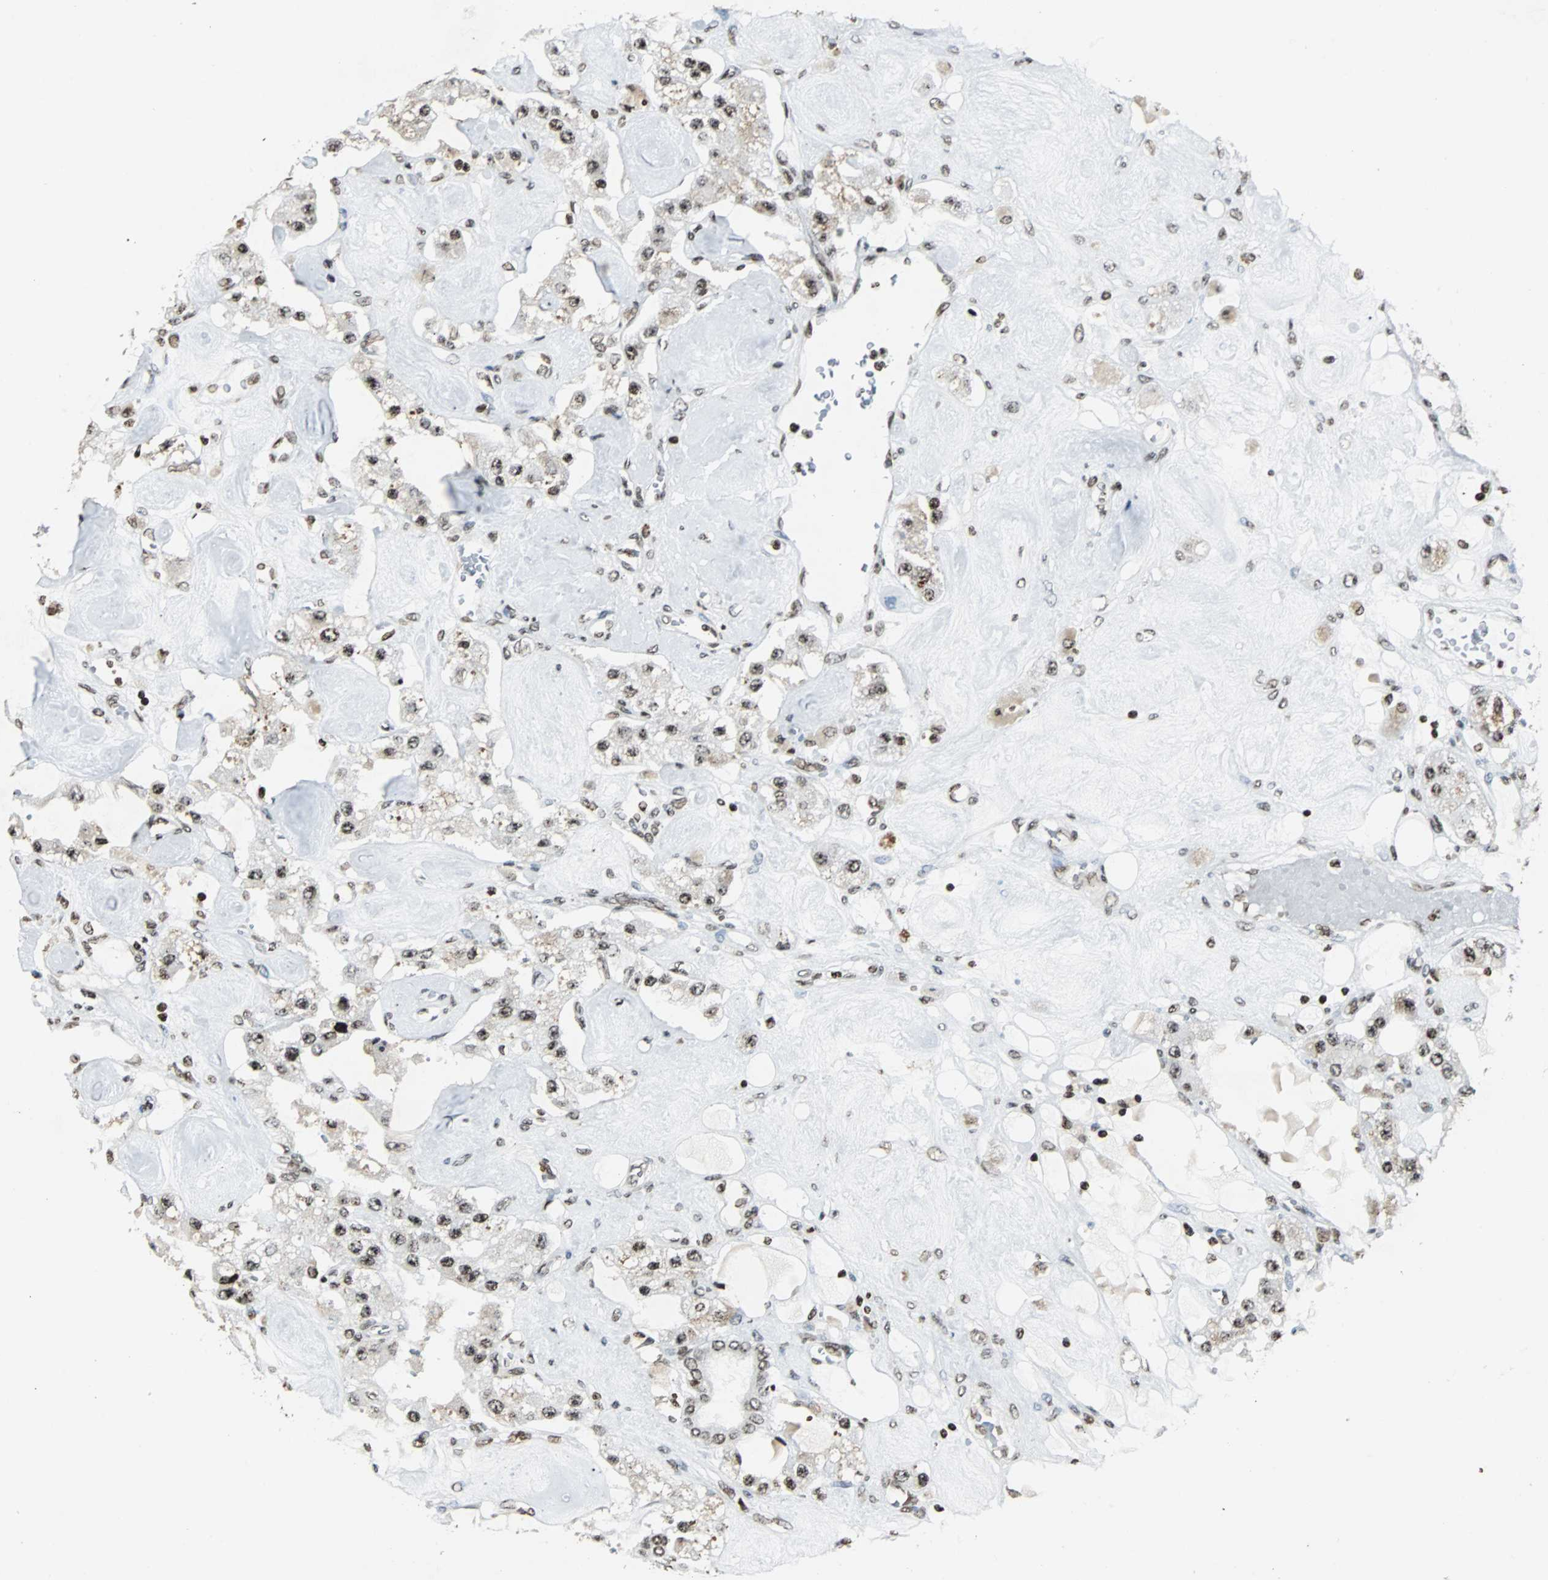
{"staining": {"intensity": "strong", "quantity": ">75%", "location": "nuclear"}, "tissue": "carcinoid", "cell_type": "Tumor cells", "image_type": "cancer", "snomed": [{"axis": "morphology", "description": "Carcinoid, malignant, NOS"}, {"axis": "topography", "description": "Pancreas"}], "caption": "Protein expression analysis of human malignant carcinoid reveals strong nuclear expression in about >75% of tumor cells.", "gene": "PAXIP1", "patient": {"sex": "male", "age": 41}}